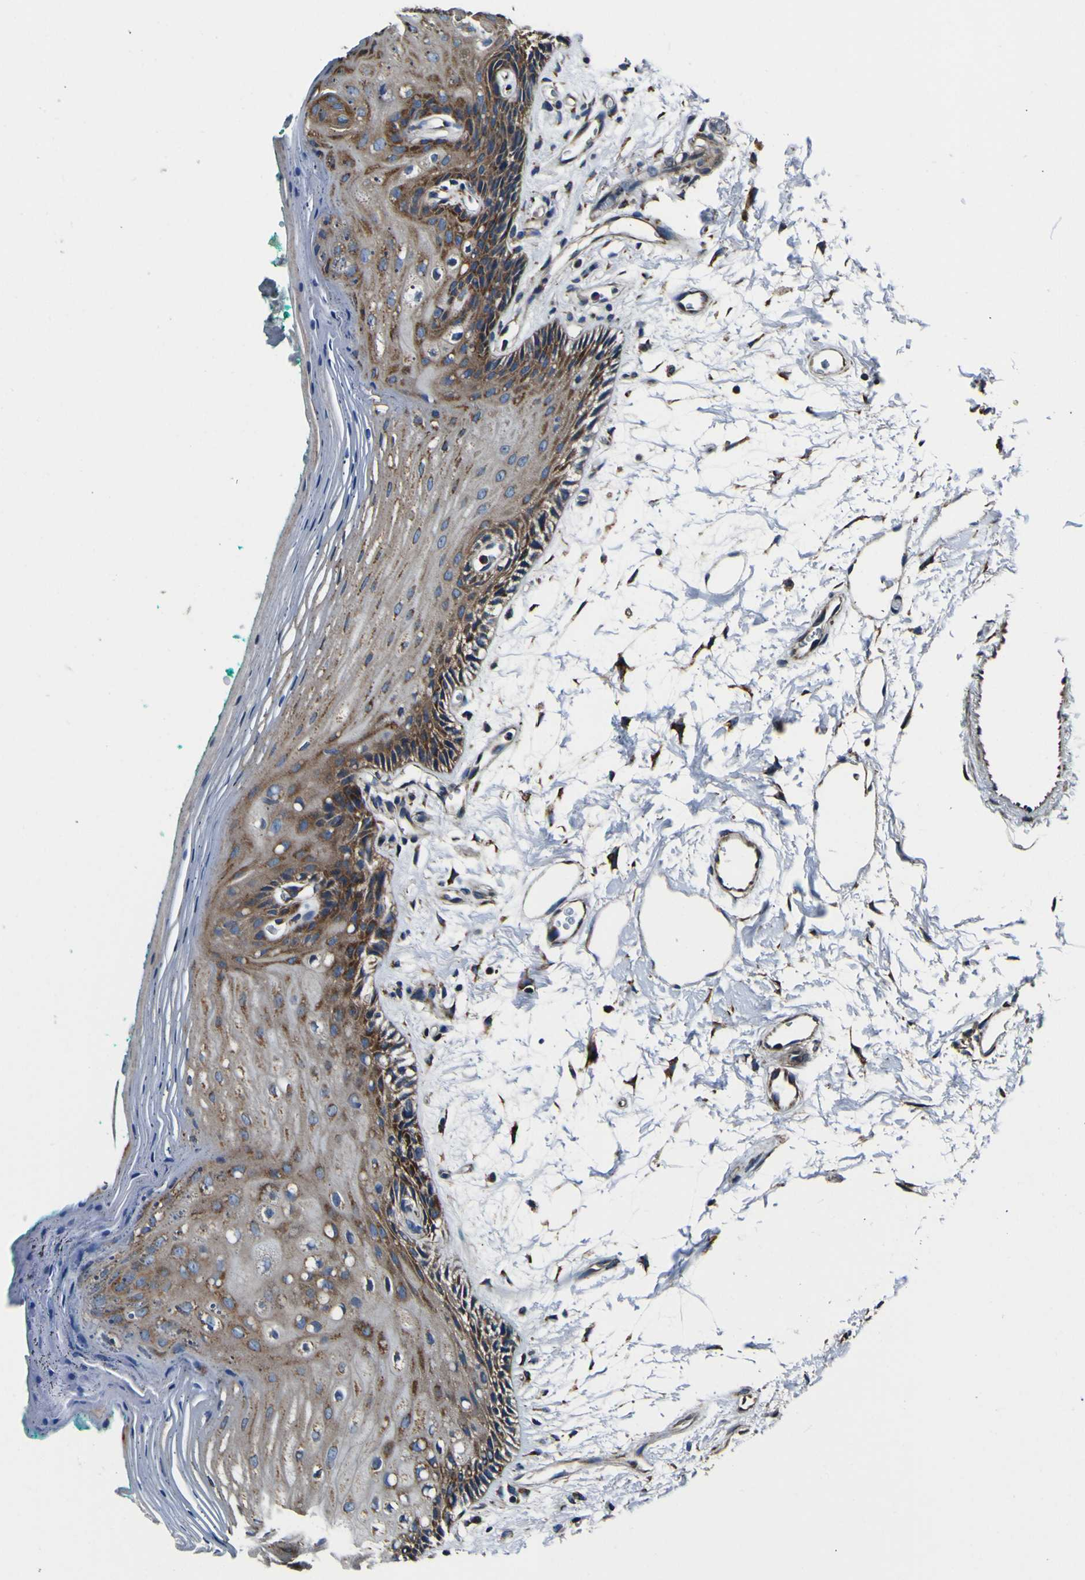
{"staining": {"intensity": "moderate", "quantity": "25%-75%", "location": "cytoplasmic/membranous"}, "tissue": "oral mucosa", "cell_type": "Squamous epithelial cells", "image_type": "normal", "snomed": [{"axis": "morphology", "description": "Normal tissue, NOS"}, {"axis": "topography", "description": "Skeletal muscle"}, {"axis": "topography", "description": "Oral tissue"}, {"axis": "topography", "description": "Peripheral nerve tissue"}], "caption": "Moderate cytoplasmic/membranous protein expression is present in approximately 25%-75% of squamous epithelial cells in oral mucosa. (DAB IHC, brown staining for protein, blue staining for nuclei).", "gene": "INPP5A", "patient": {"sex": "female", "age": 84}}